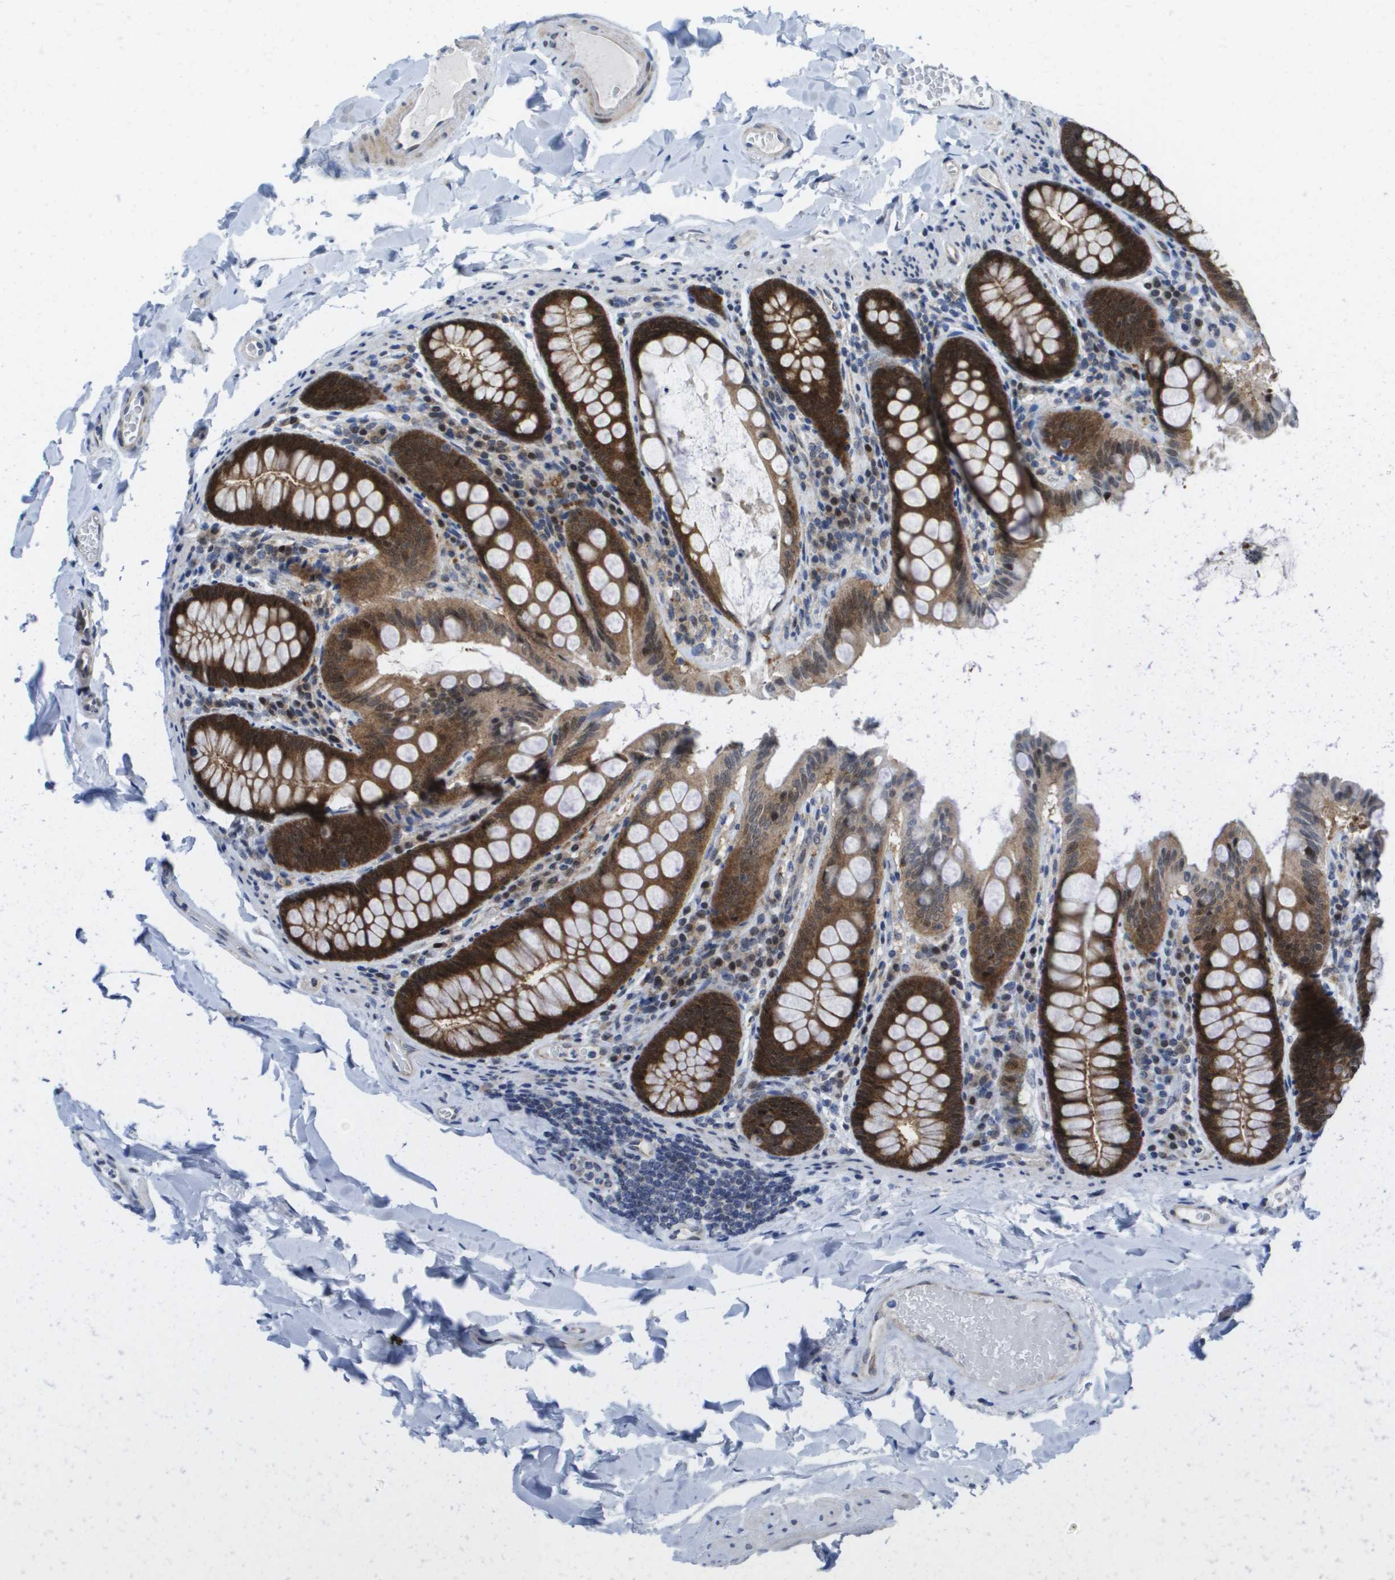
{"staining": {"intensity": "weak", "quantity": ">75%", "location": "cytoplasmic/membranous"}, "tissue": "colon", "cell_type": "Endothelial cells", "image_type": "normal", "snomed": [{"axis": "morphology", "description": "Normal tissue, NOS"}, {"axis": "topography", "description": "Colon"}], "caption": "Weak cytoplasmic/membranous positivity is appreciated in approximately >75% of endothelial cells in unremarkable colon.", "gene": "FKBP4", "patient": {"sex": "female", "age": 61}}